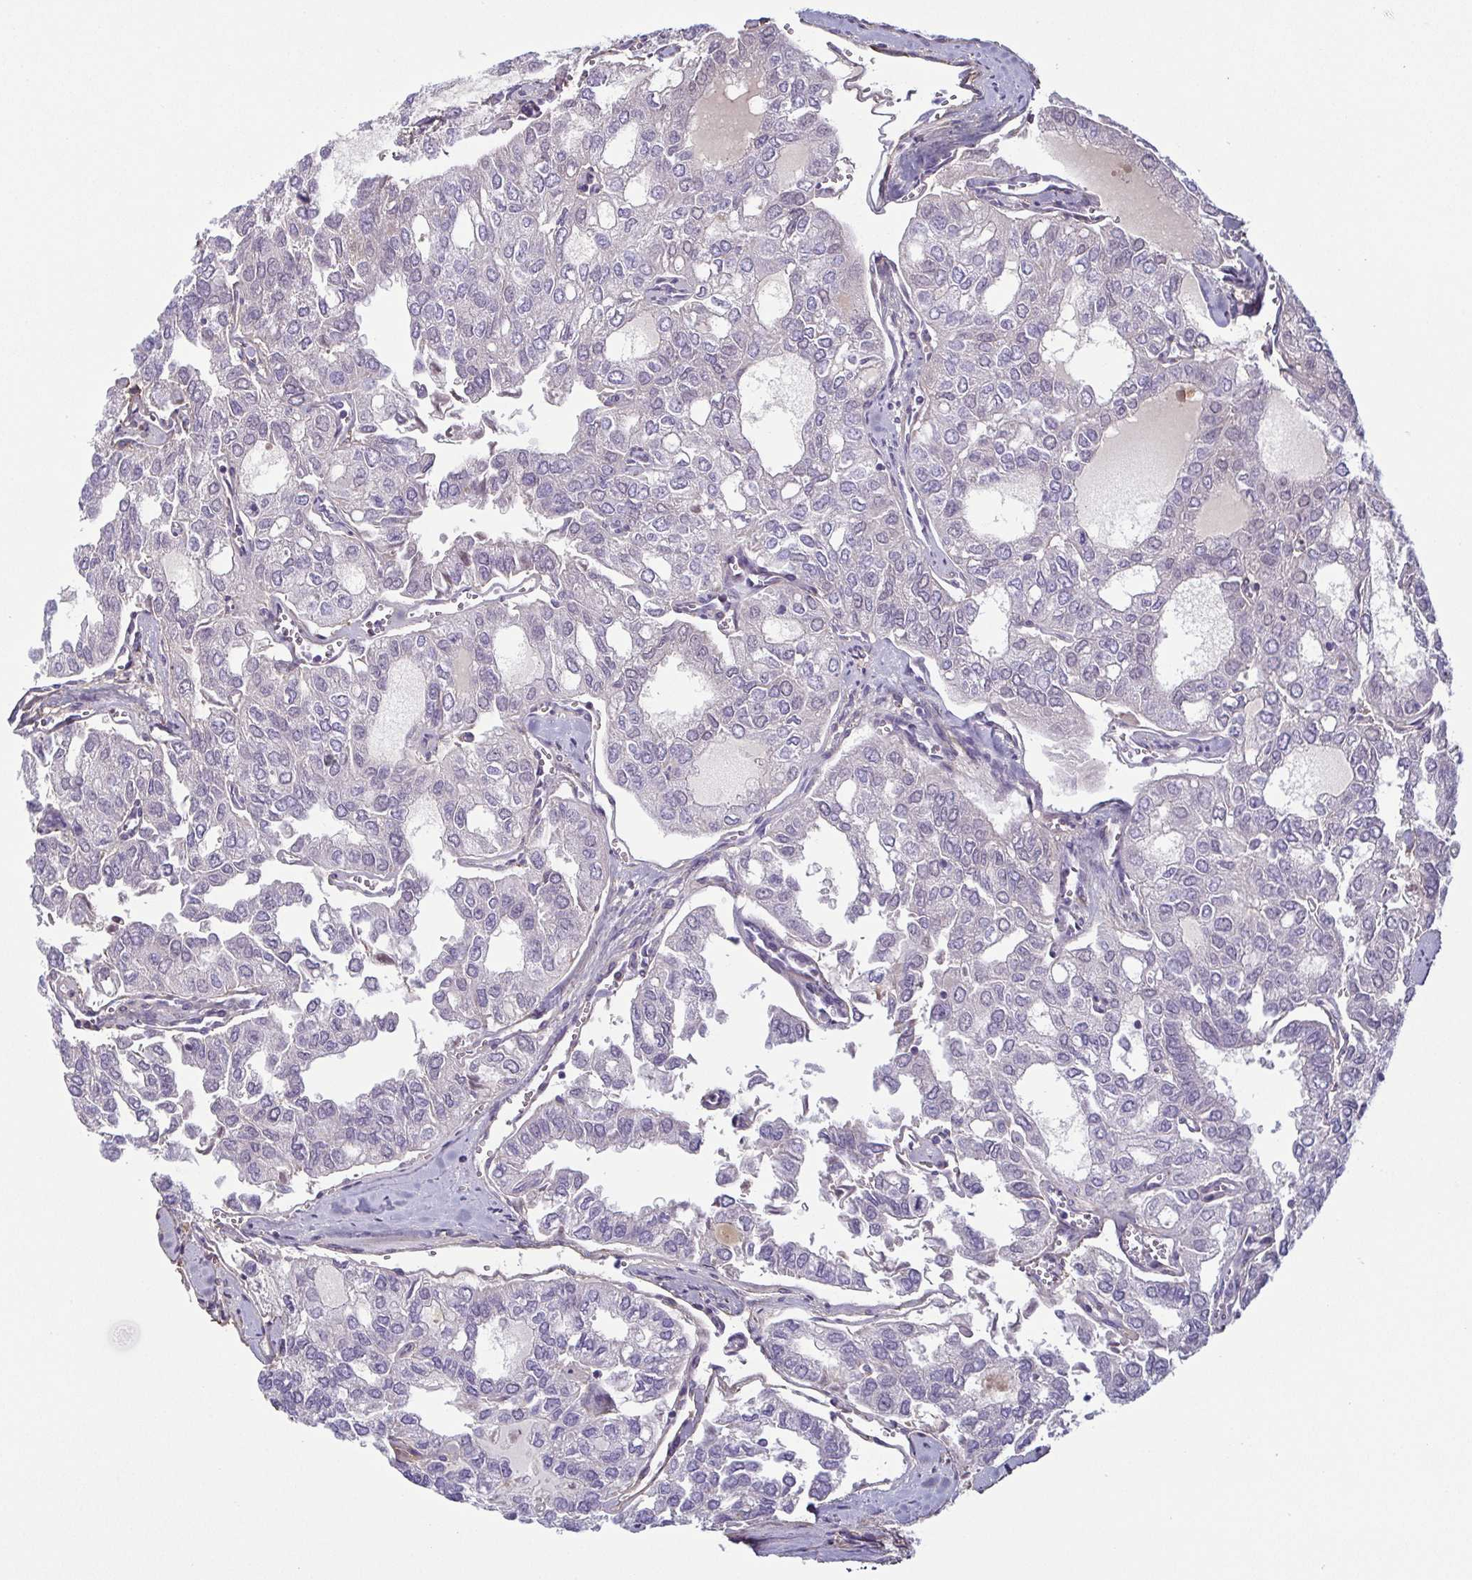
{"staining": {"intensity": "negative", "quantity": "none", "location": "none"}, "tissue": "thyroid cancer", "cell_type": "Tumor cells", "image_type": "cancer", "snomed": [{"axis": "morphology", "description": "Follicular adenoma carcinoma, NOS"}, {"axis": "topography", "description": "Thyroid gland"}], "caption": "Tumor cells show no significant protein expression in thyroid cancer.", "gene": "ECM1", "patient": {"sex": "male", "age": 75}}